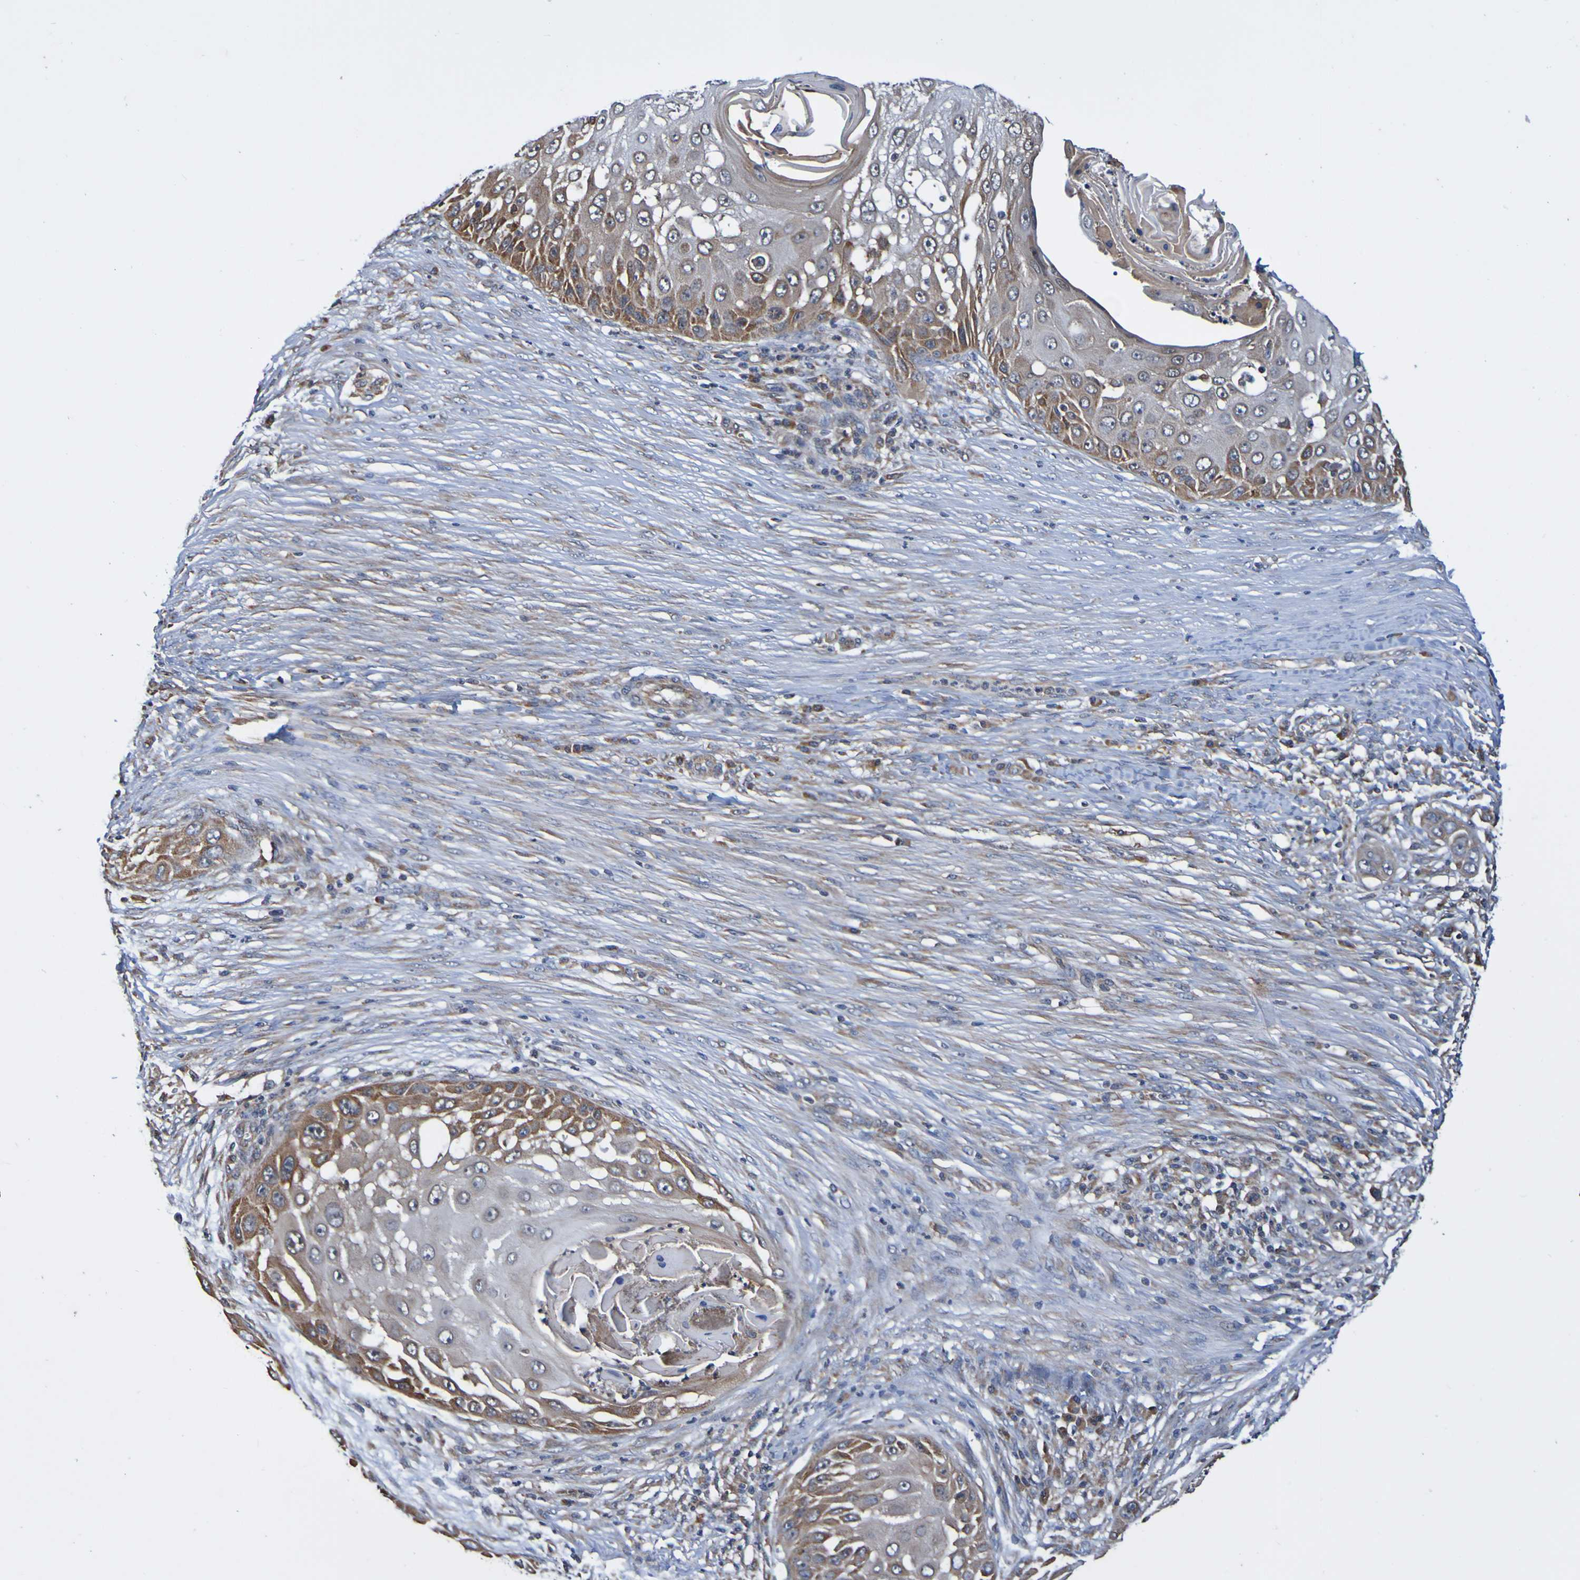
{"staining": {"intensity": "moderate", "quantity": "25%-75%", "location": "cytoplasmic/membranous"}, "tissue": "skin cancer", "cell_type": "Tumor cells", "image_type": "cancer", "snomed": [{"axis": "morphology", "description": "Squamous cell carcinoma, NOS"}, {"axis": "topography", "description": "Skin"}], "caption": "High-power microscopy captured an immunohistochemistry (IHC) micrograph of skin cancer, revealing moderate cytoplasmic/membranous staining in about 25%-75% of tumor cells.", "gene": "AXIN1", "patient": {"sex": "female", "age": 44}}